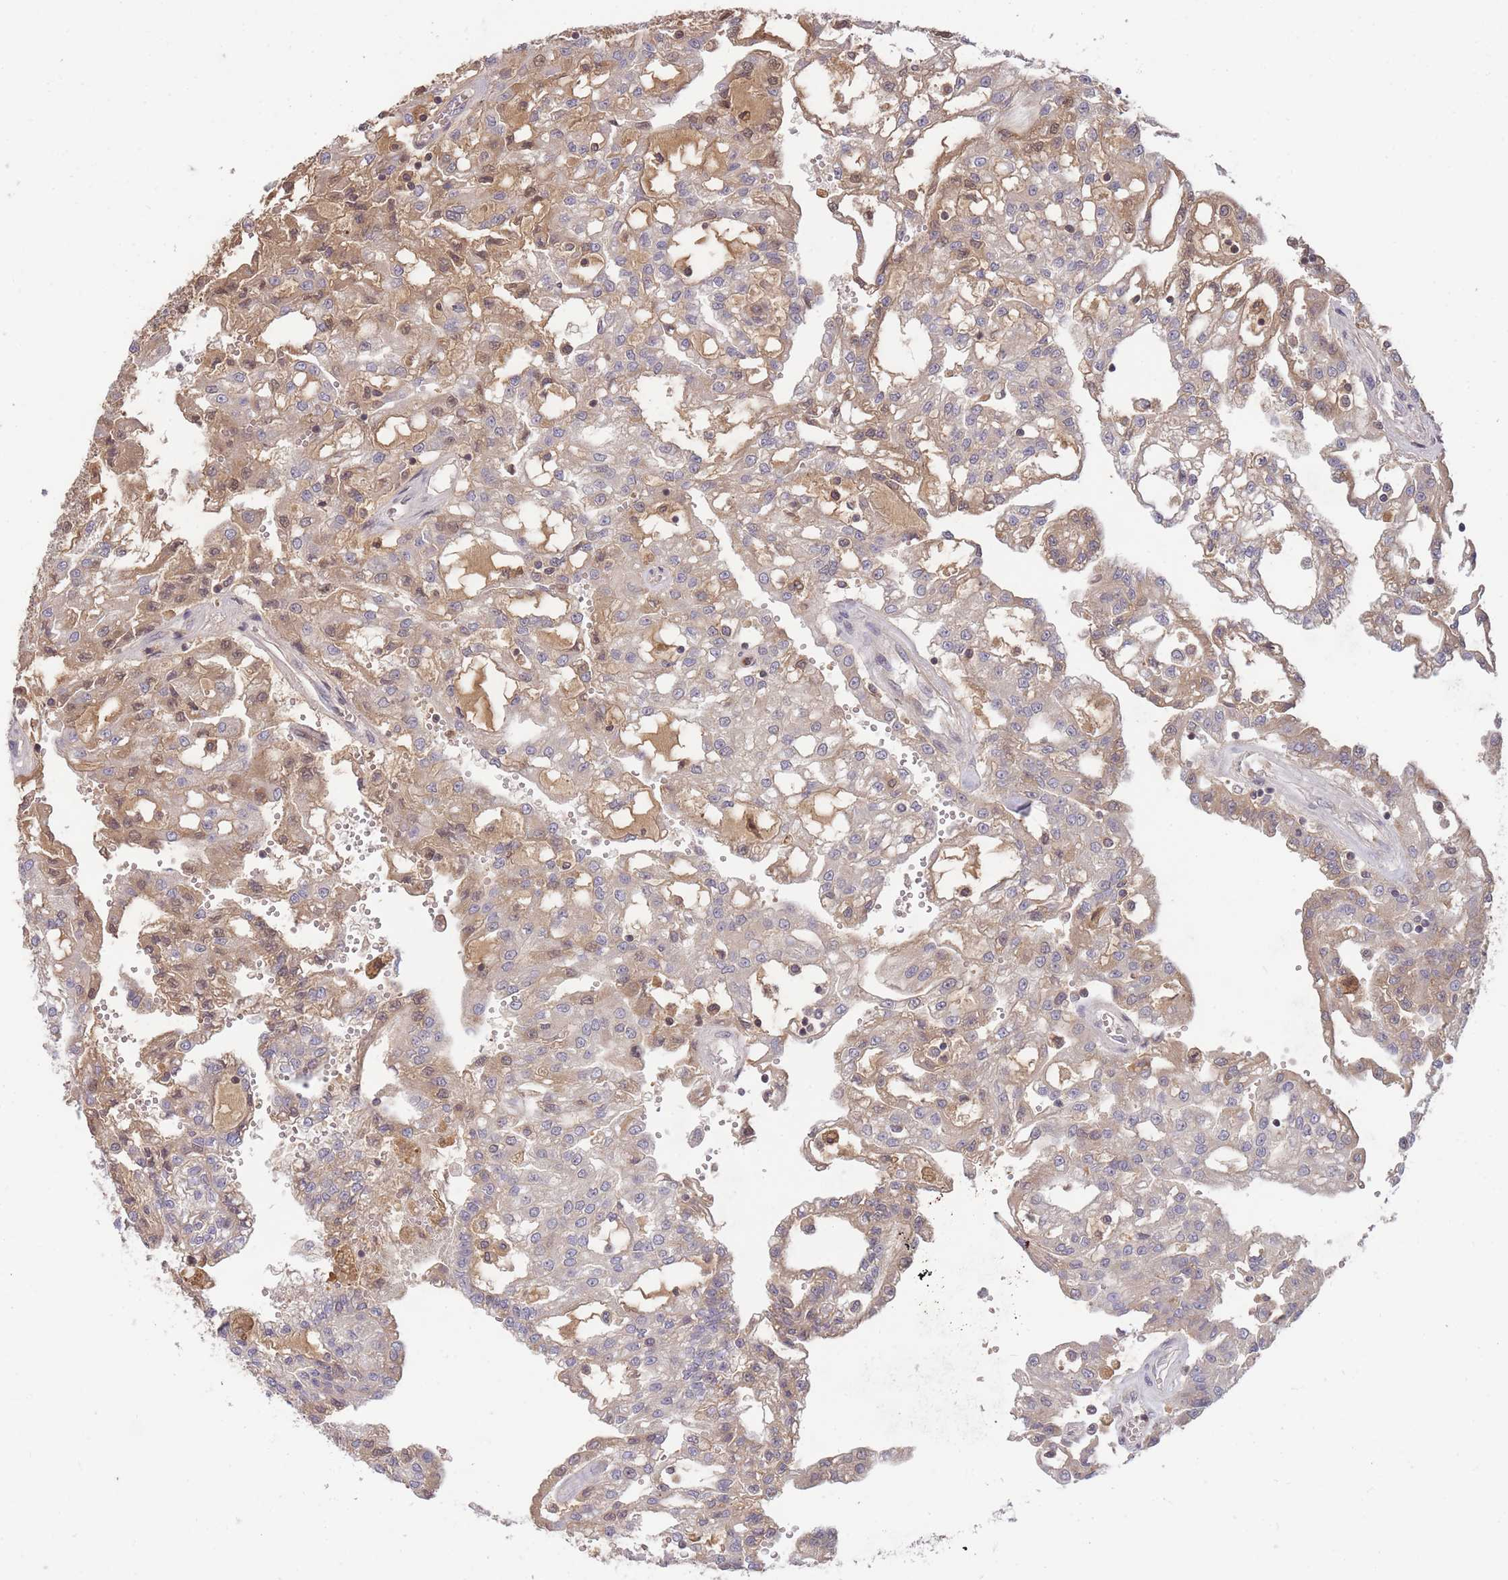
{"staining": {"intensity": "weak", "quantity": "25%-75%", "location": "cytoplasmic/membranous,nuclear"}, "tissue": "renal cancer", "cell_type": "Tumor cells", "image_type": "cancer", "snomed": [{"axis": "morphology", "description": "Adenocarcinoma, NOS"}, {"axis": "topography", "description": "Kidney"}], "caption": "A low amount of weak cytoplasmic/membranous and nuclear positivity is present in about 25%-75% of tumor cells in renal cancer (adenocarcinoma) tissue.", "gene": "RALGDS", "patient": {"sex": "male", "age": 63}}